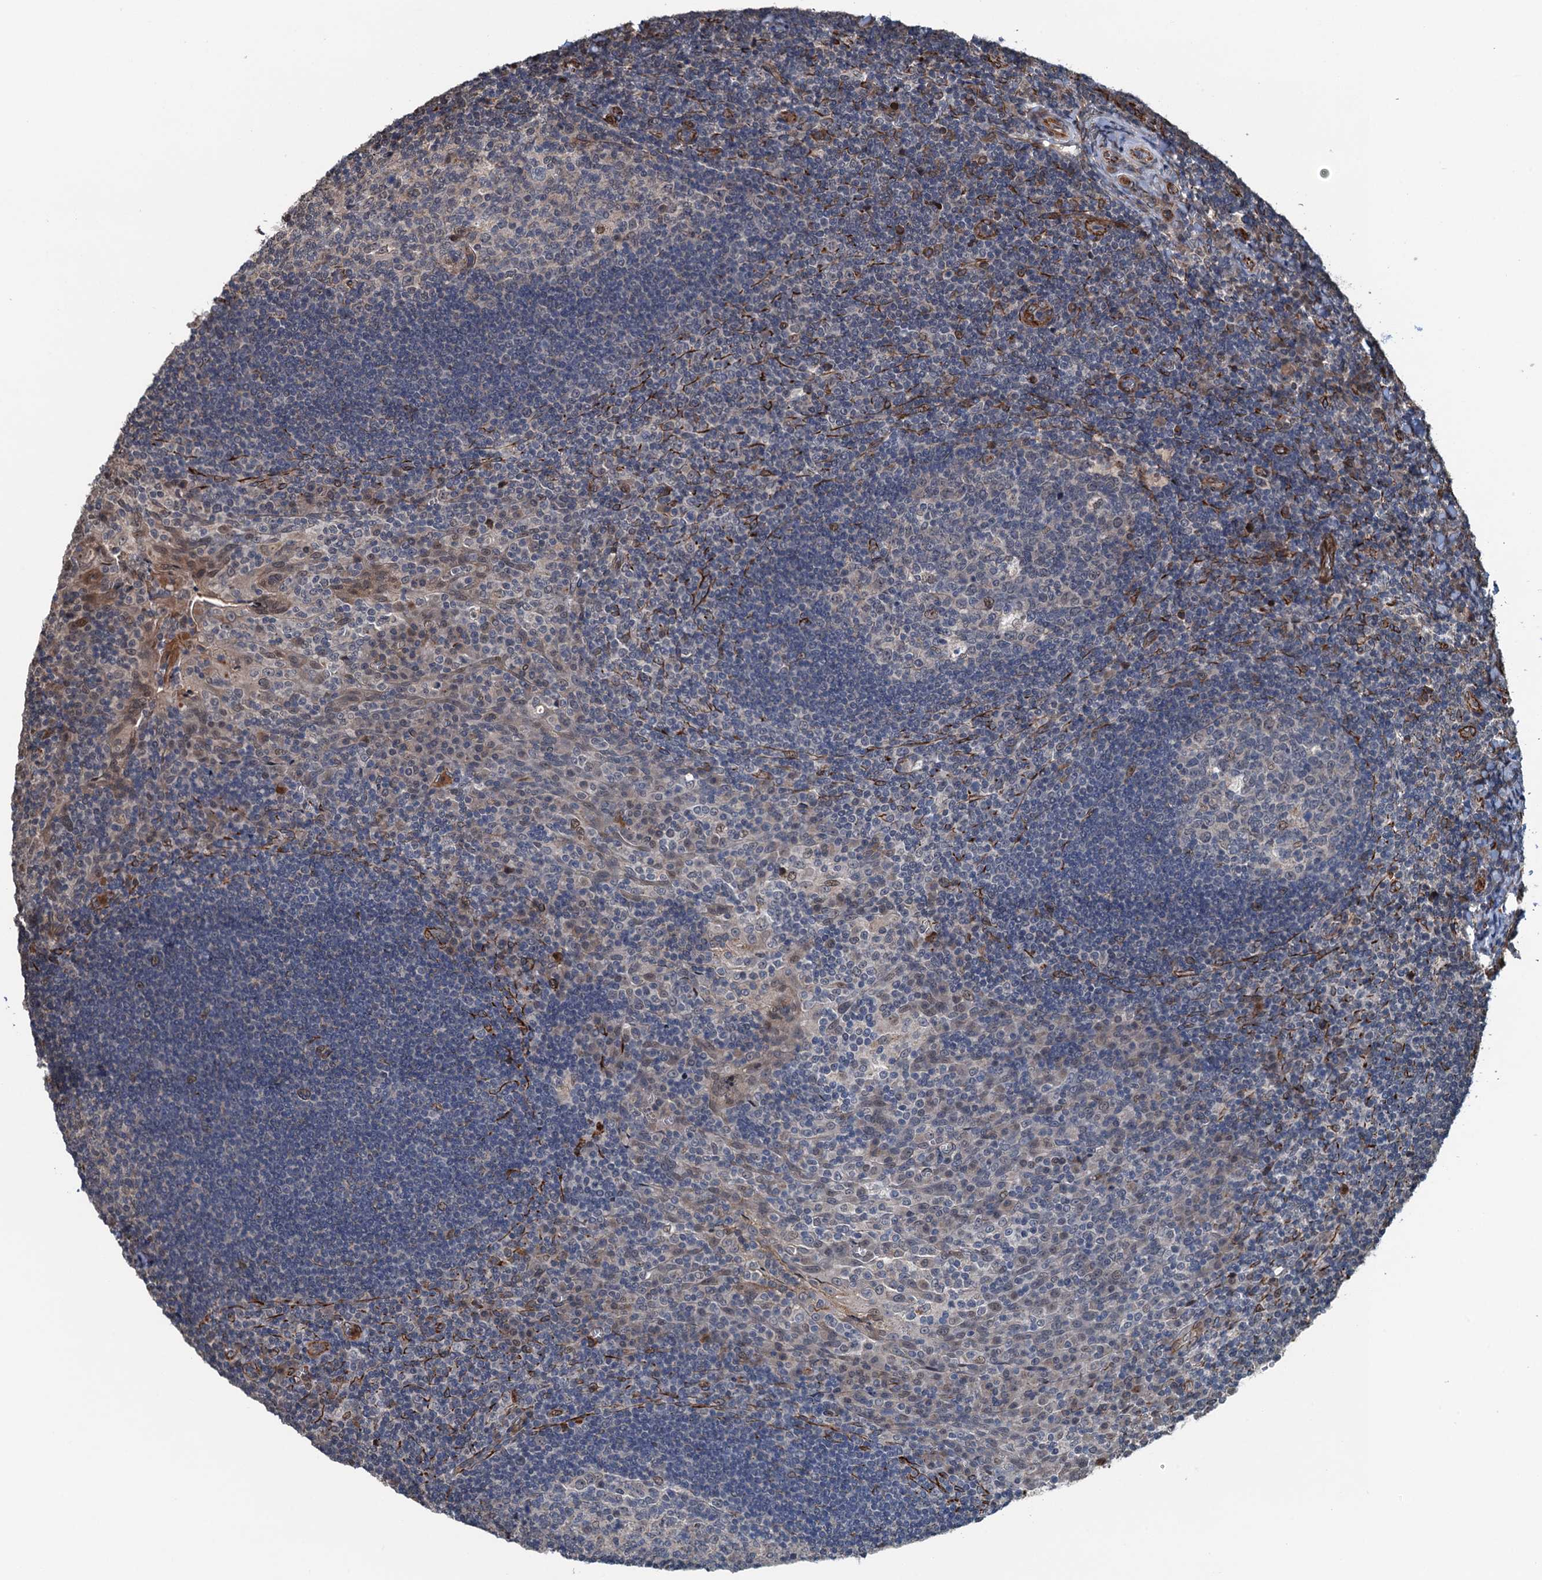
{"staining": {"intensity": "weak", "quantity": "<25%", "location": "nuclear"}, "tissue": "tonsil", "cell_type": "Germinal center cells", "image_type": "normal", "snomed": [{"axis": "morphology", "description": "Normal tissue, NOS"}, {"axis": "topography", "description": "Tonsil"}], "caption": "This micrograph is of benign tonsil stained with immunohistochemistry to label a protein in brown with the nuclei are counter-stained blue. There is no expression in germinal center cells. (DAB (3,3'-diaminobenzidine) immunohistochemistry (IHC) with hematoxylin counter stain).", "gene": "WHAMM", "patient": {"sex": "male", "age": 17}}